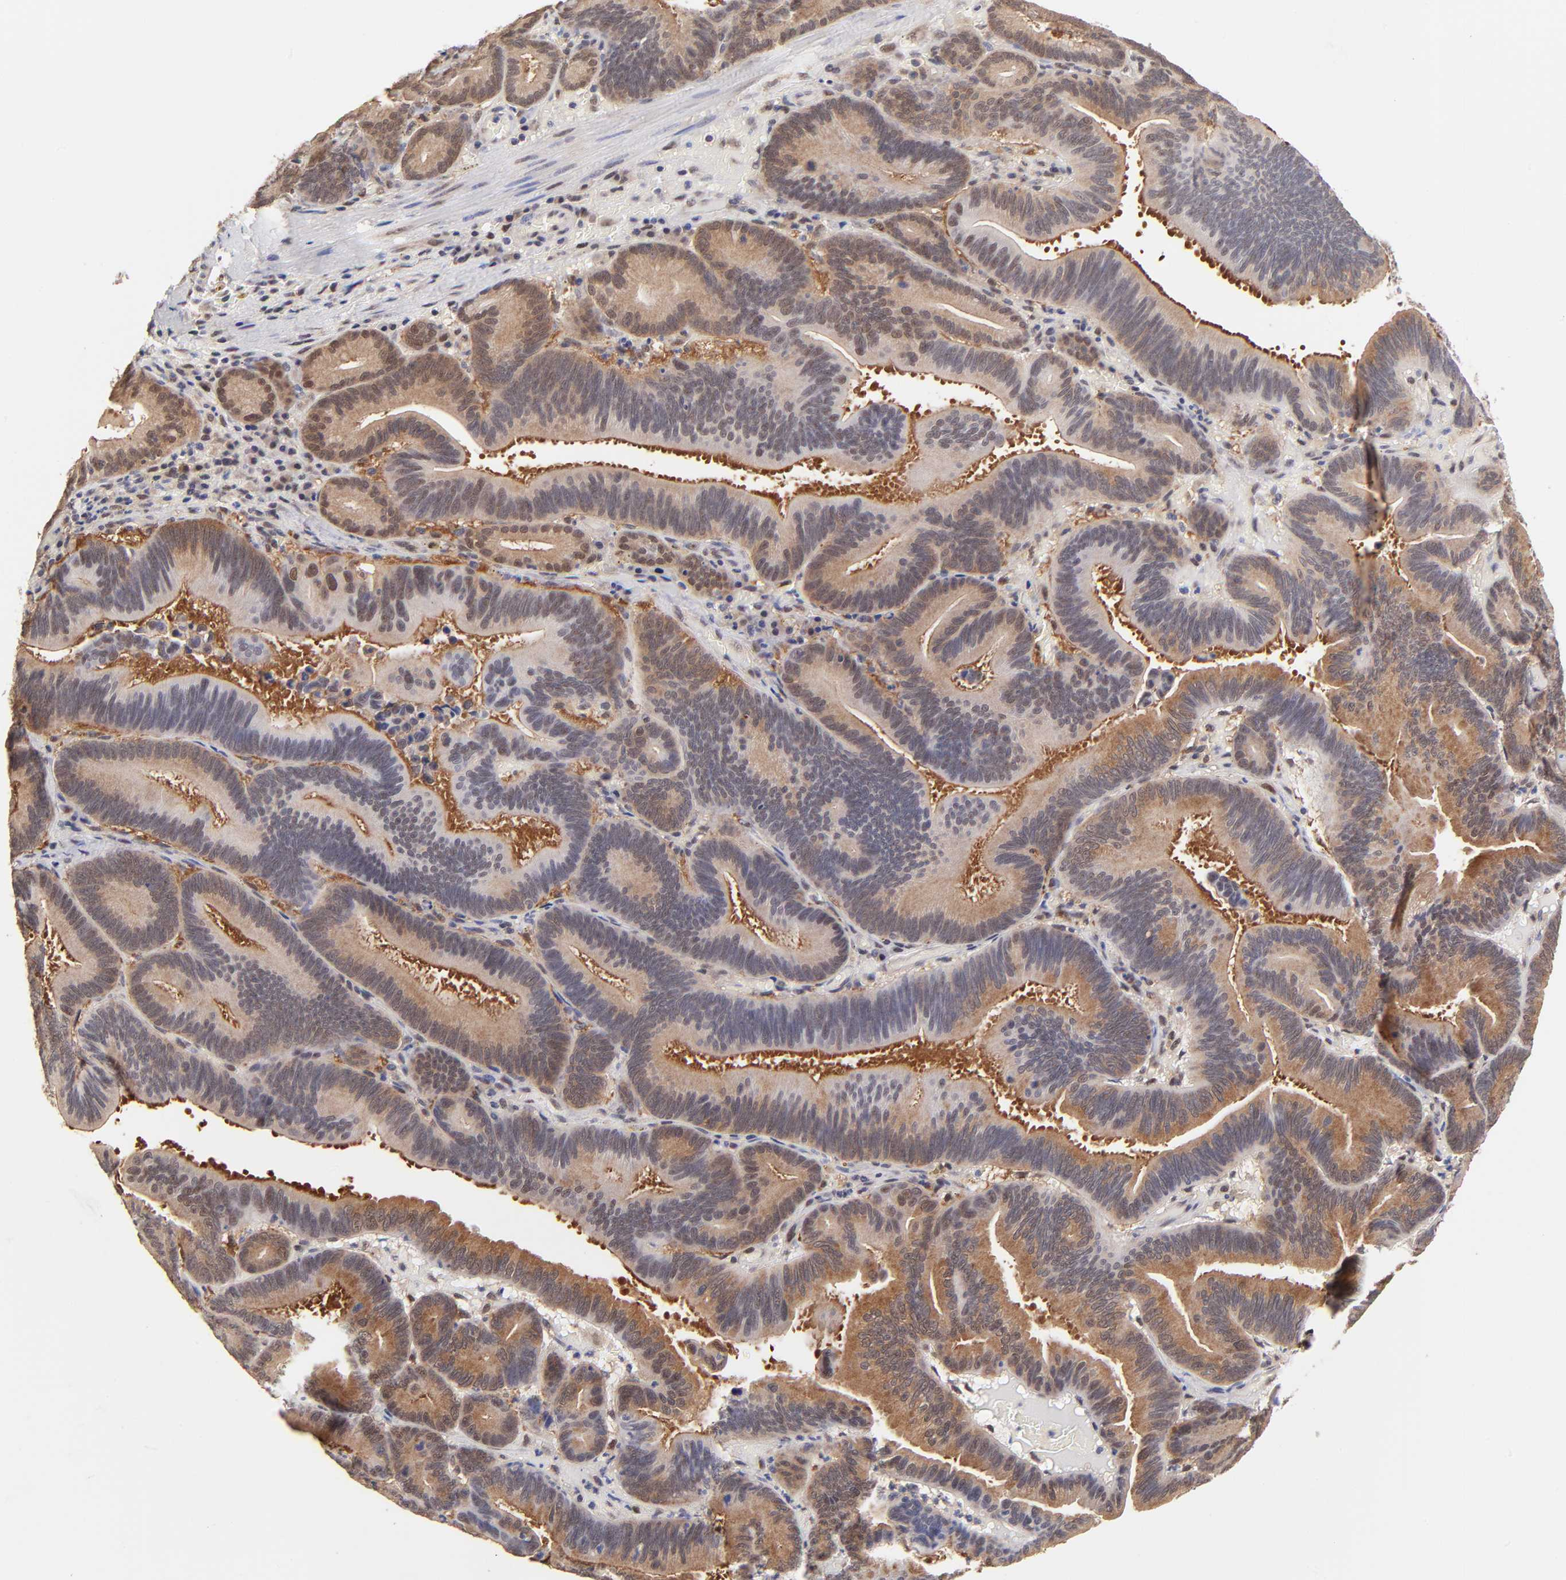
{"staining": {"intensity": "moderate", "quantity": ">75%", "location": "nuclear"}, "tissue": "pancreatic cancer", "cell_type": "Tumor cells", "image_type": "cancer", "snomed": [{"axis": "morphology", "description": "Adenocarcinoma, NOS"}, {"axis": "topography", "description": "Pancreas"}], "caption": "About >75% of tumor cells in human pancreatic cancer reveal moderate nuclear protein positivity as visualized by brown immunohistochemical staining.", "gene": "PSMC4", "patient": {"sex": "male", "age": 82}}